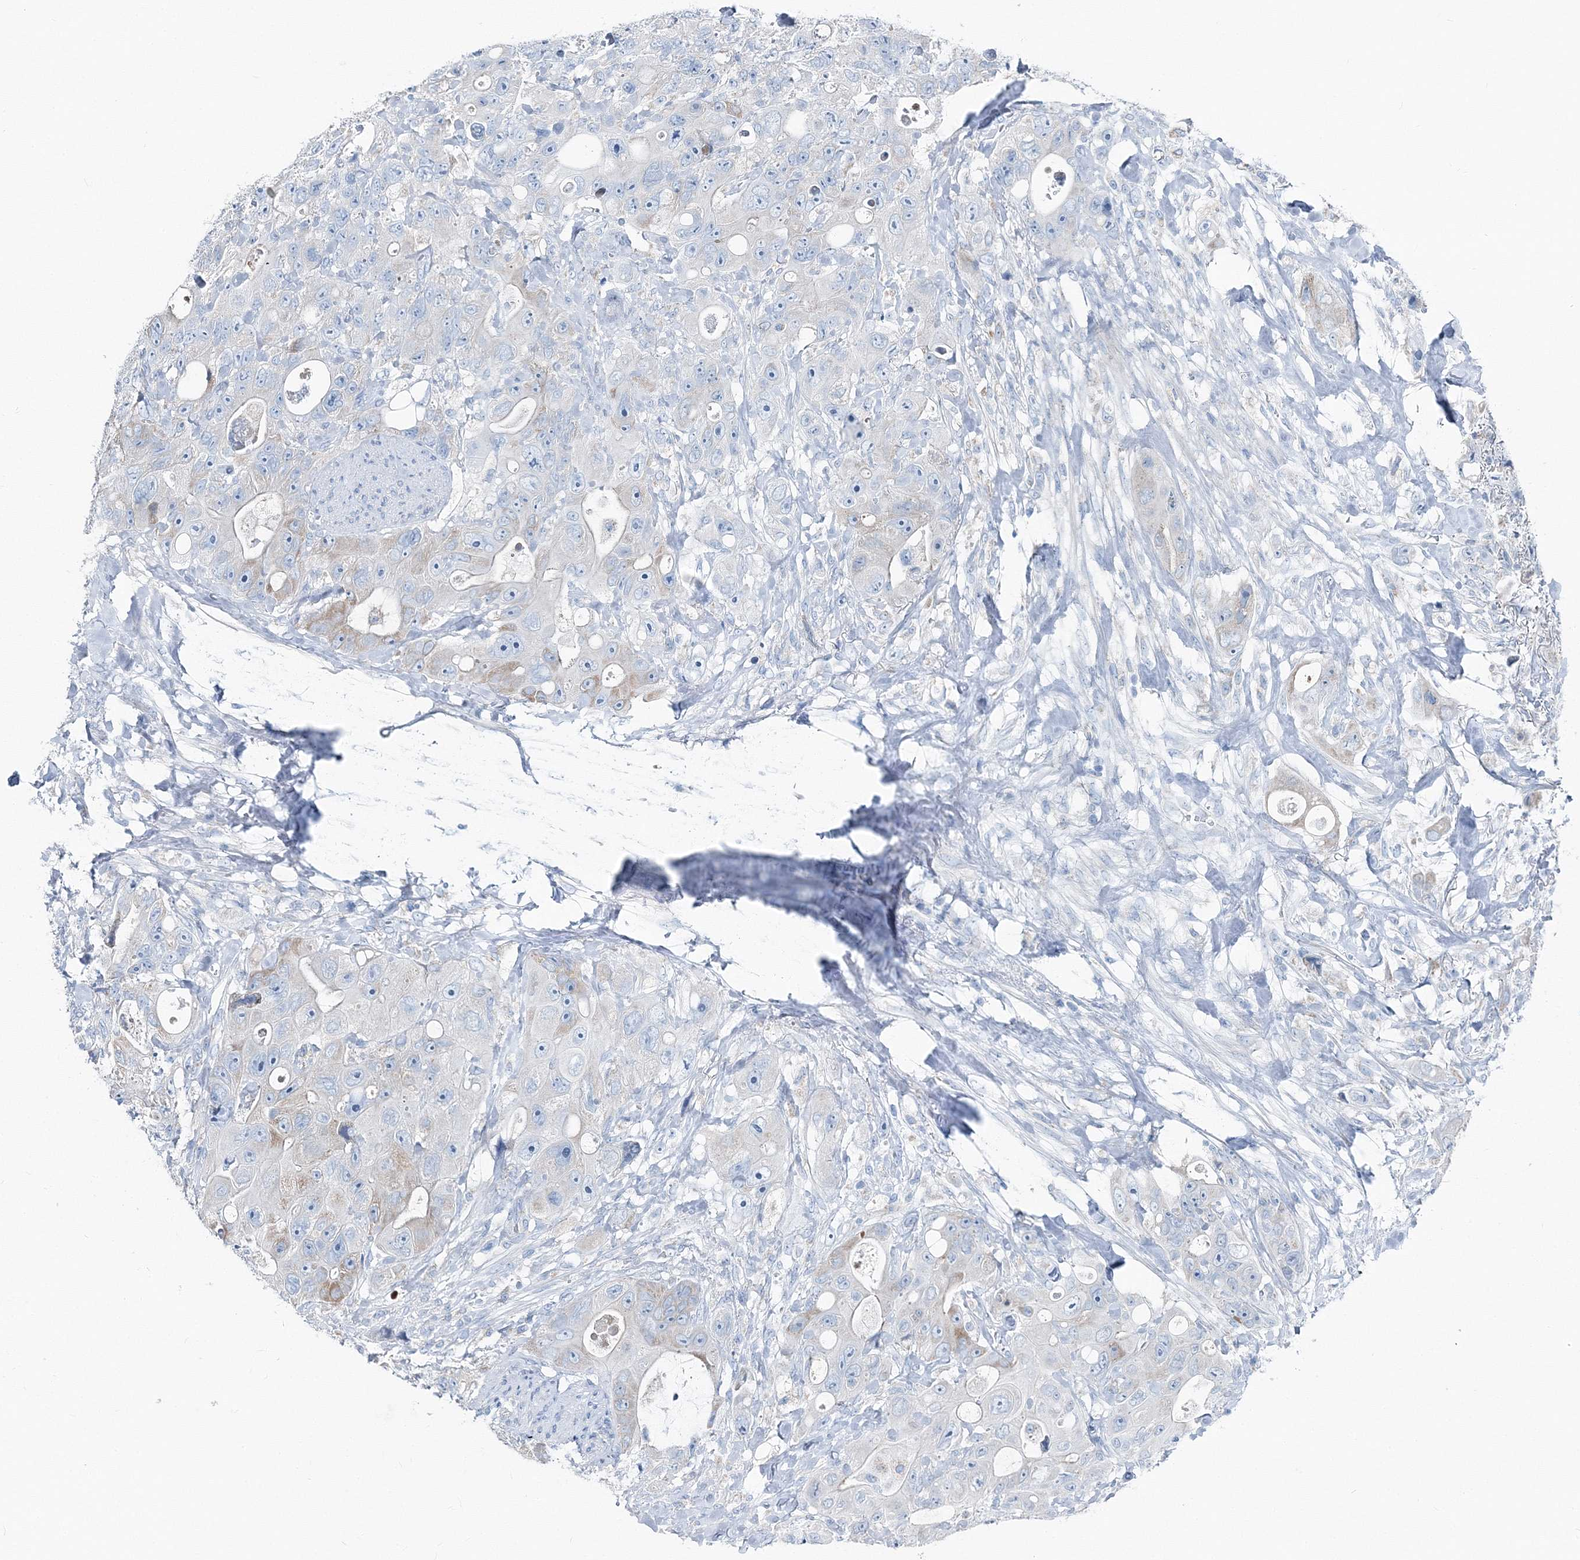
{"staining": {"intensity": "negative", "quantity": "none", "location": "none"}, "tissue": "colorectal cancer", "cell_type": "Tumor cells", "image_type": "cancer", "snomed": [{"axis": "morphology", "description": "Adenocarcinoma, NOS"}, {"axis": "topography", "description": "Colon"}], "caption": "Protein analysis of adenocarcinoma (colorectal) displays no significant staining in tumor cells.", "gene": "GABARAPL2", "patient": {"sex": "female", "age": 46}}